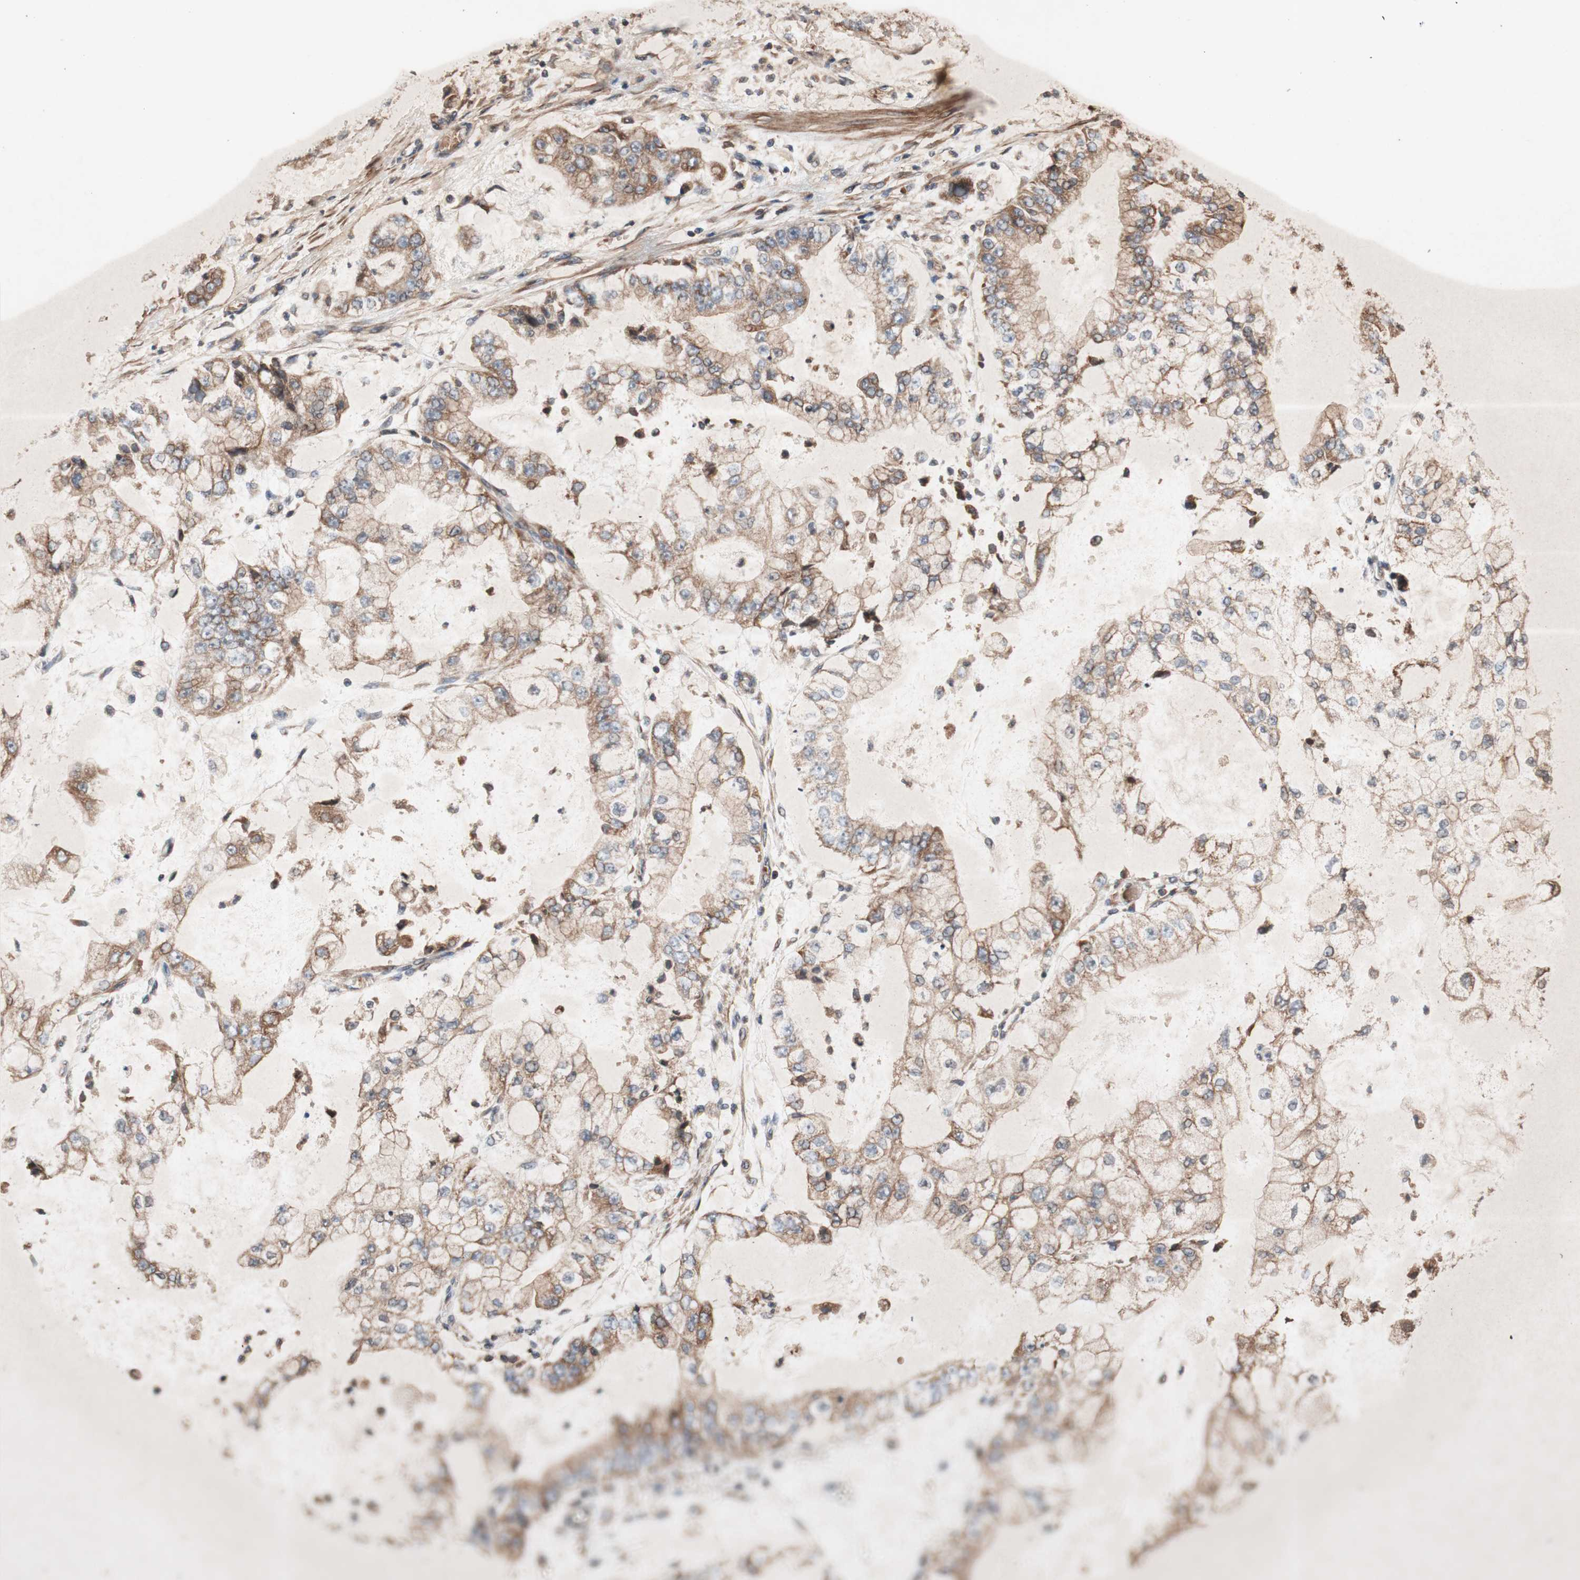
{"staining": {"intensity": "moderate", "quantity": "25%-75%", "location": "cytoplasmic/membranous"}, "tissue": "stomach cancer", "cell_type": "Tumor cells", "image_type": "cancer", "snomed": [{"axis": "morphology", "description": "Adenocarcinoma, NOS"}, {"axis": "topography", "description": "Stomach"}], "caption": "Approximately 25%-75% of tumor cells in stomach cancer (adenocarcinoma) demonstrate moderate cytoplasmic/membranous protein positivity as visualized by brown immunohistochemical staining.", "gene": "DDOST", "patient": {"sex": "male", "age": 76}}